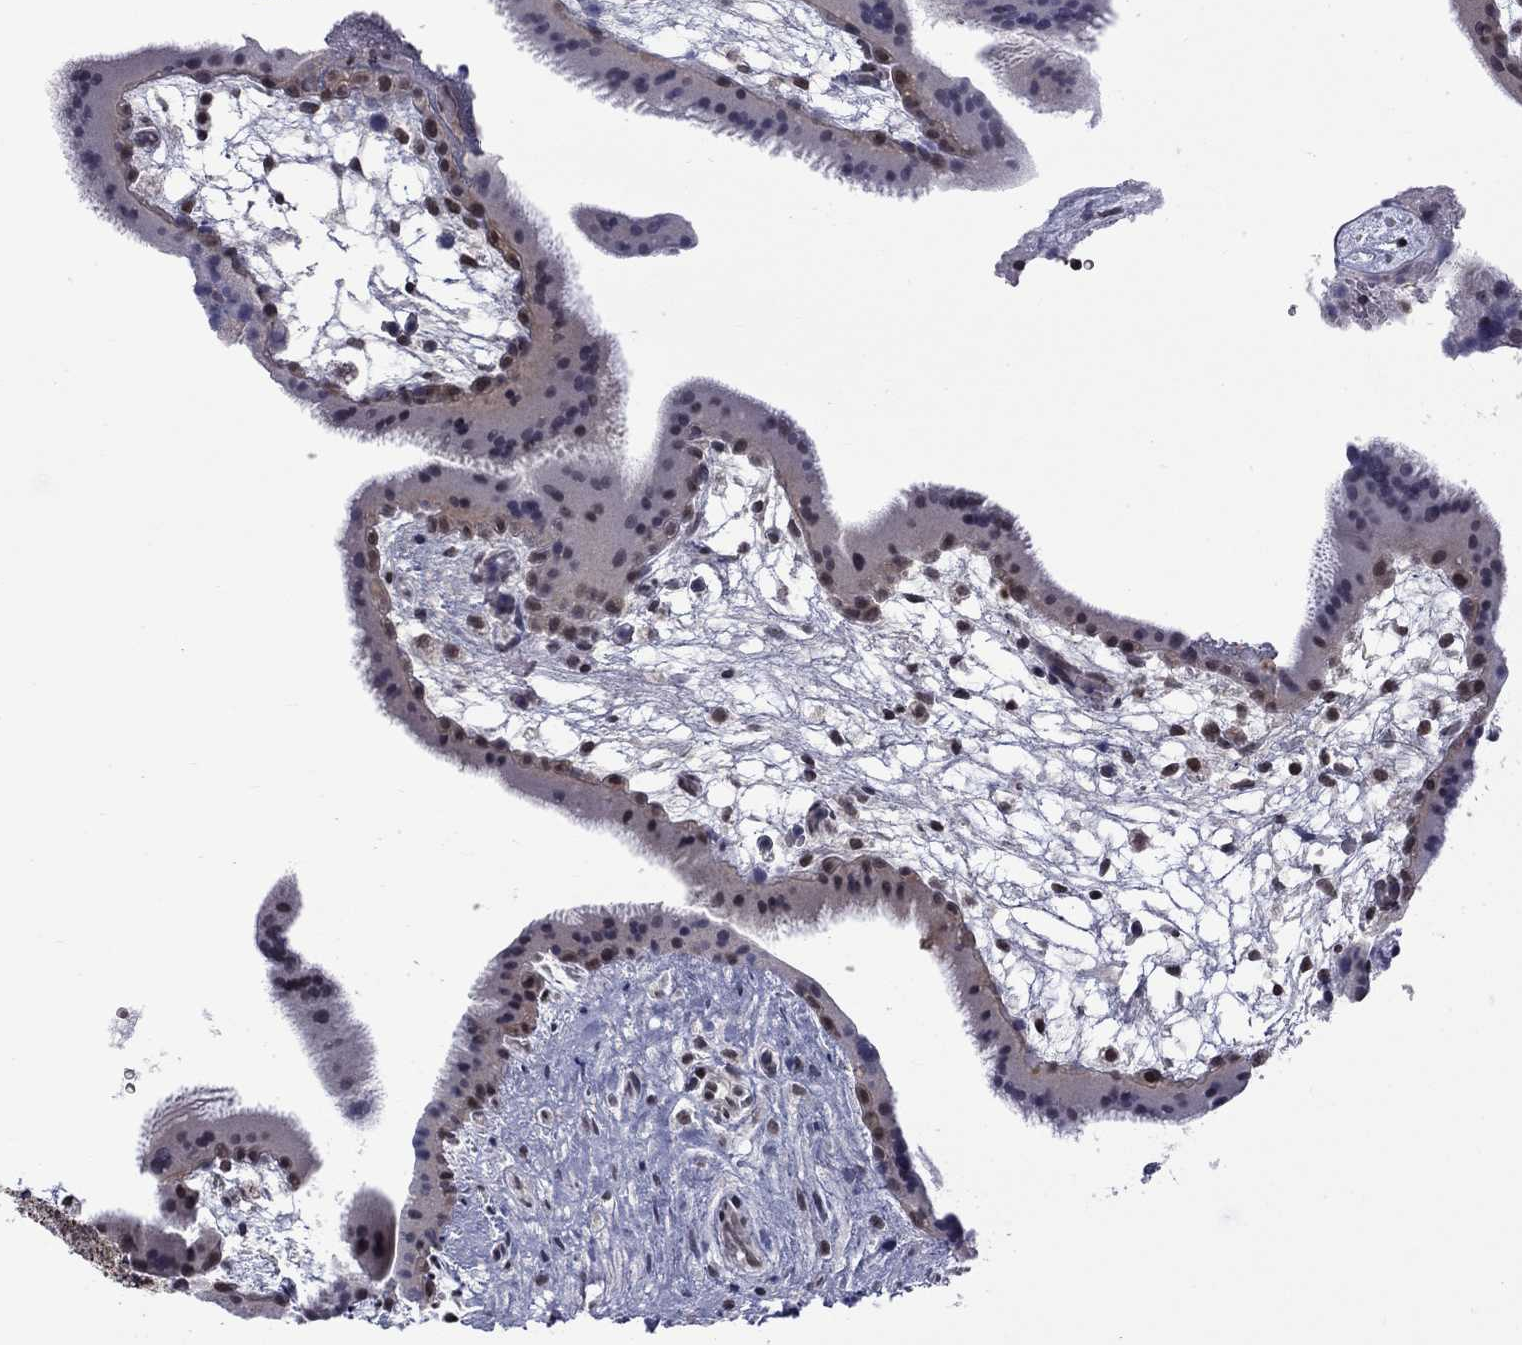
{"staining": {"intensity": "moderate", "quantity": "<25%", "location": "nuclear"}, "tissue": "placenta", "cell_type": "Decidual cells", "image_type": "normal", "snomed": [{"axis": "morphology", "description": "Normal tissue, NOS"}, {"axis": "topography", "description": "Placenta"}], "caption": "DAB immunohistochemical staining of unremarkable placenta reveals moderate nuclear protein expression in approximately <25% of decidual cells. (Brightfield microscopy of DAB IHC at high magnification).", "gene": "RFWD3", "patient": {"sex": "female", "age": 19}}